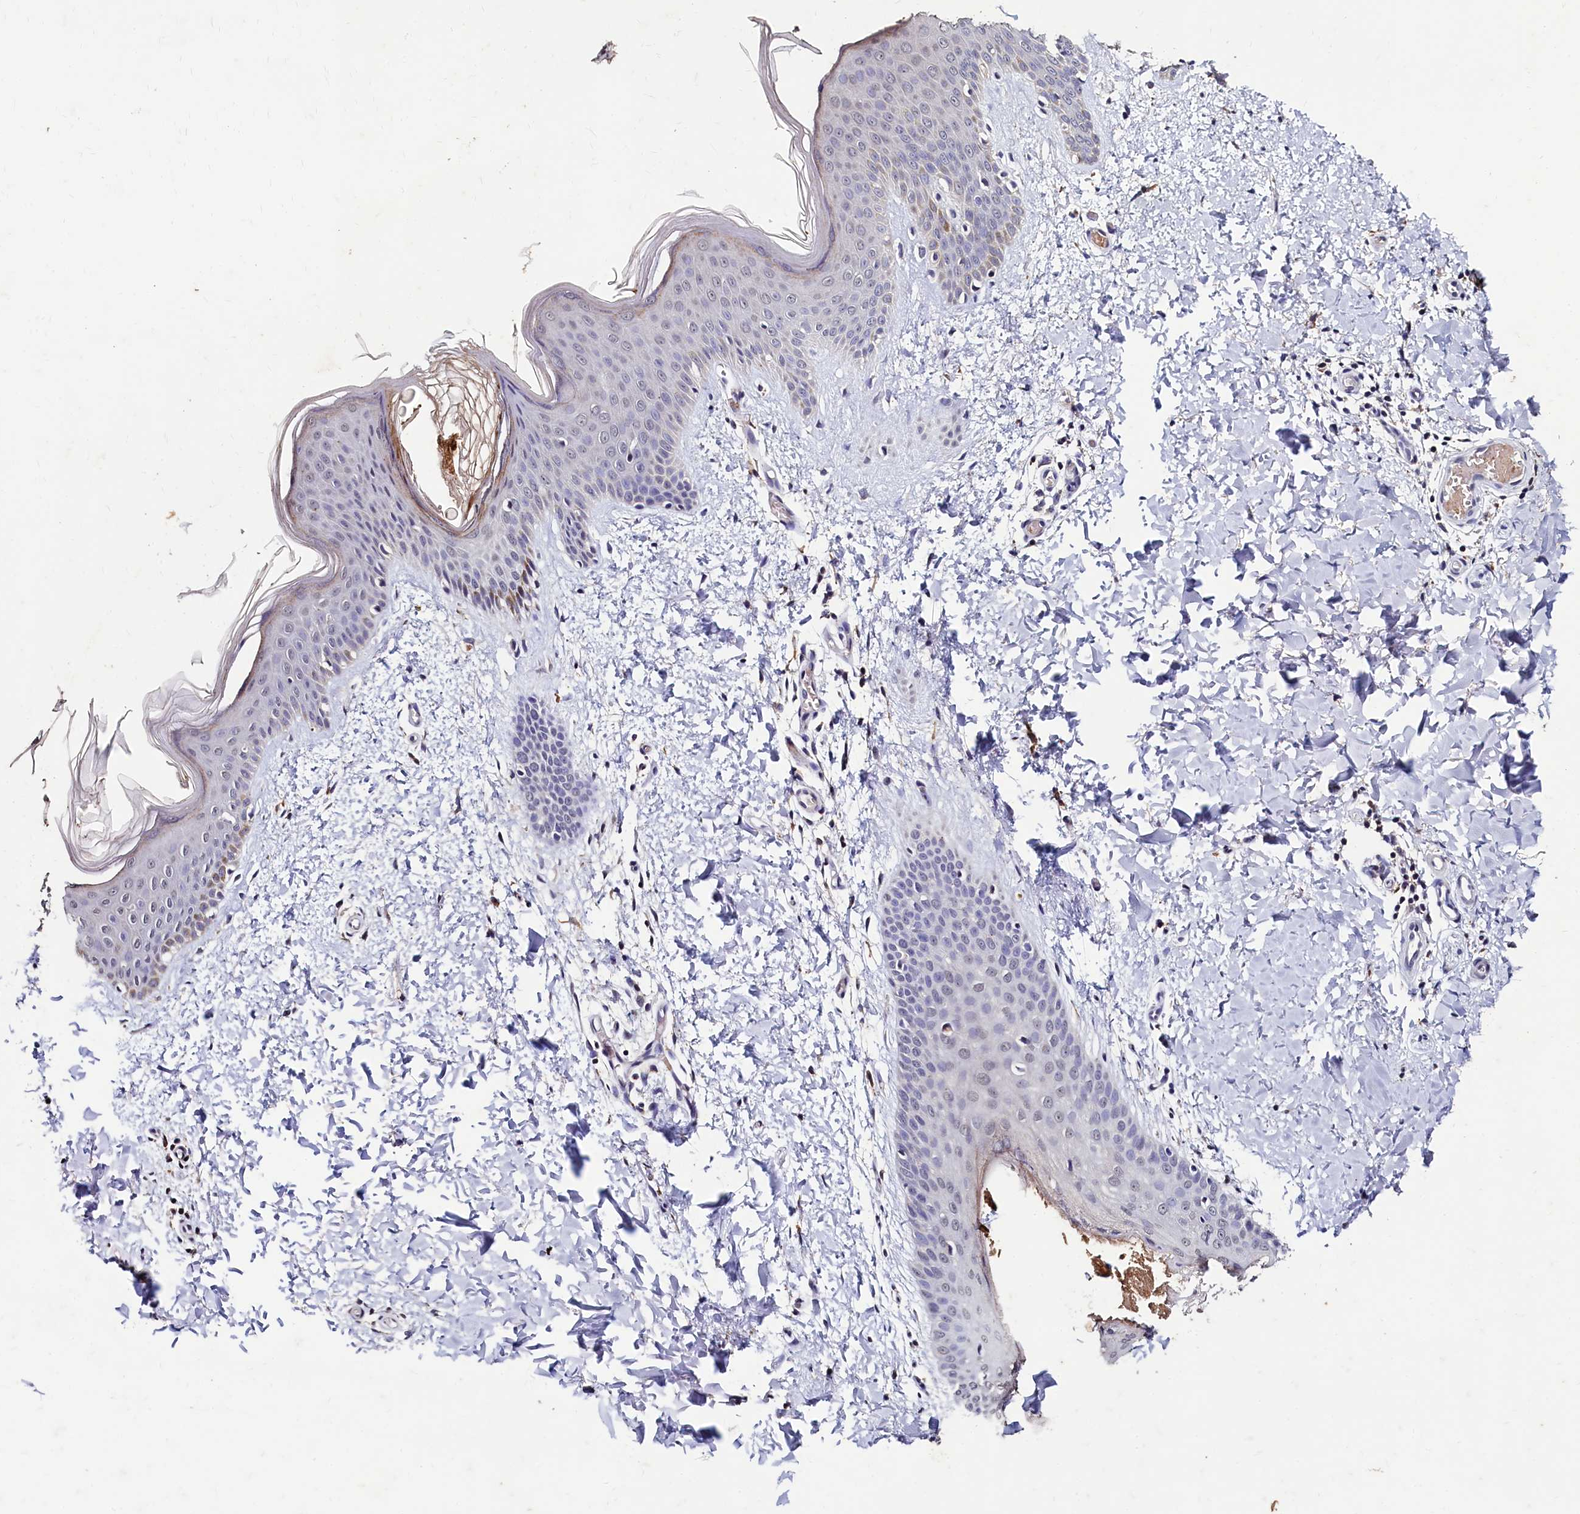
{"staining": {"intensity": "weak", "quantity": "25%-75%", "location": "cytoplasmic/membranous"}, "tissue": "skin", "cell_type": "Fibroblasts", "image_type": "normal", "snomed": [{"axis": "morphology", "description": "Normal tissue, NOS"}, {"axis": "topography", "description": "Skin"}], "caption": "Approximately 25%-75% of fibroblasts in normal human skin demonstrate weak cytoplasmic/membranous protein expression as visualized by brown immunohistochemical staining.", "gene": "CSTPP1", "patient": {"sex": "male", "age": 36}}